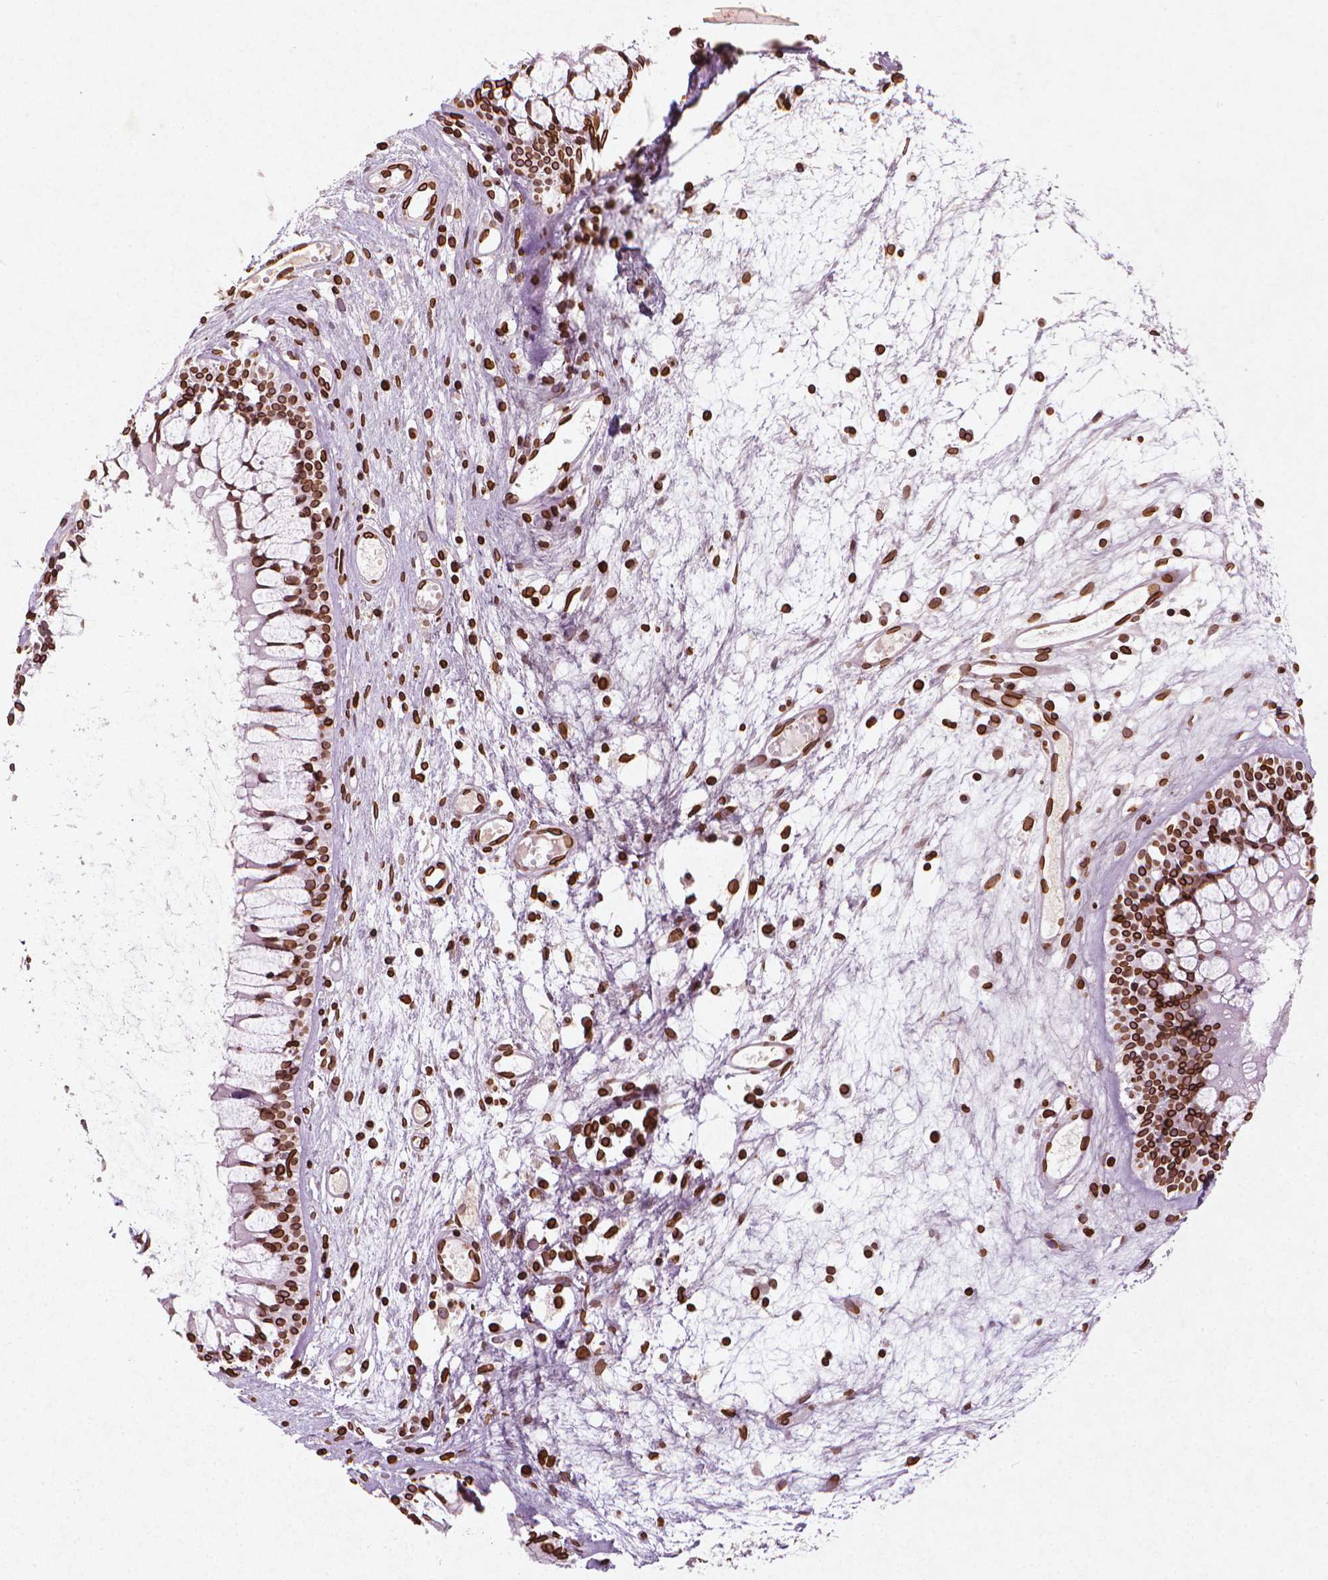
{"staining": {"intensity": "strong", "quantity": ">75%", "location": "cytoplasmic/membranous,nuclear"}, "tissue": "nasopharynx", "cell_type": "Respiratory epithelial cells", "image_type": "normal", "snomed": [{"axis": "morphology", "description": "Normal tissue, NOS"}, {"axis": "topography", "description": "Nasopharynx"}], "caption": "Immunohistochemical staining of unremarkable nasopharynx exhibits strong cytoplasmic/membranous,nuclear protein expression in about >75% of respiratory epithelial cells. The staining was performed using DAB (3,3'-diaminobenzidine) to visualize the protein expression in brown, while the nuclei were stained in blue with hematoxylin (Magnification: 20x).", "gene": "LMNB1", "patient": {"sex": "male", "age": 31}}